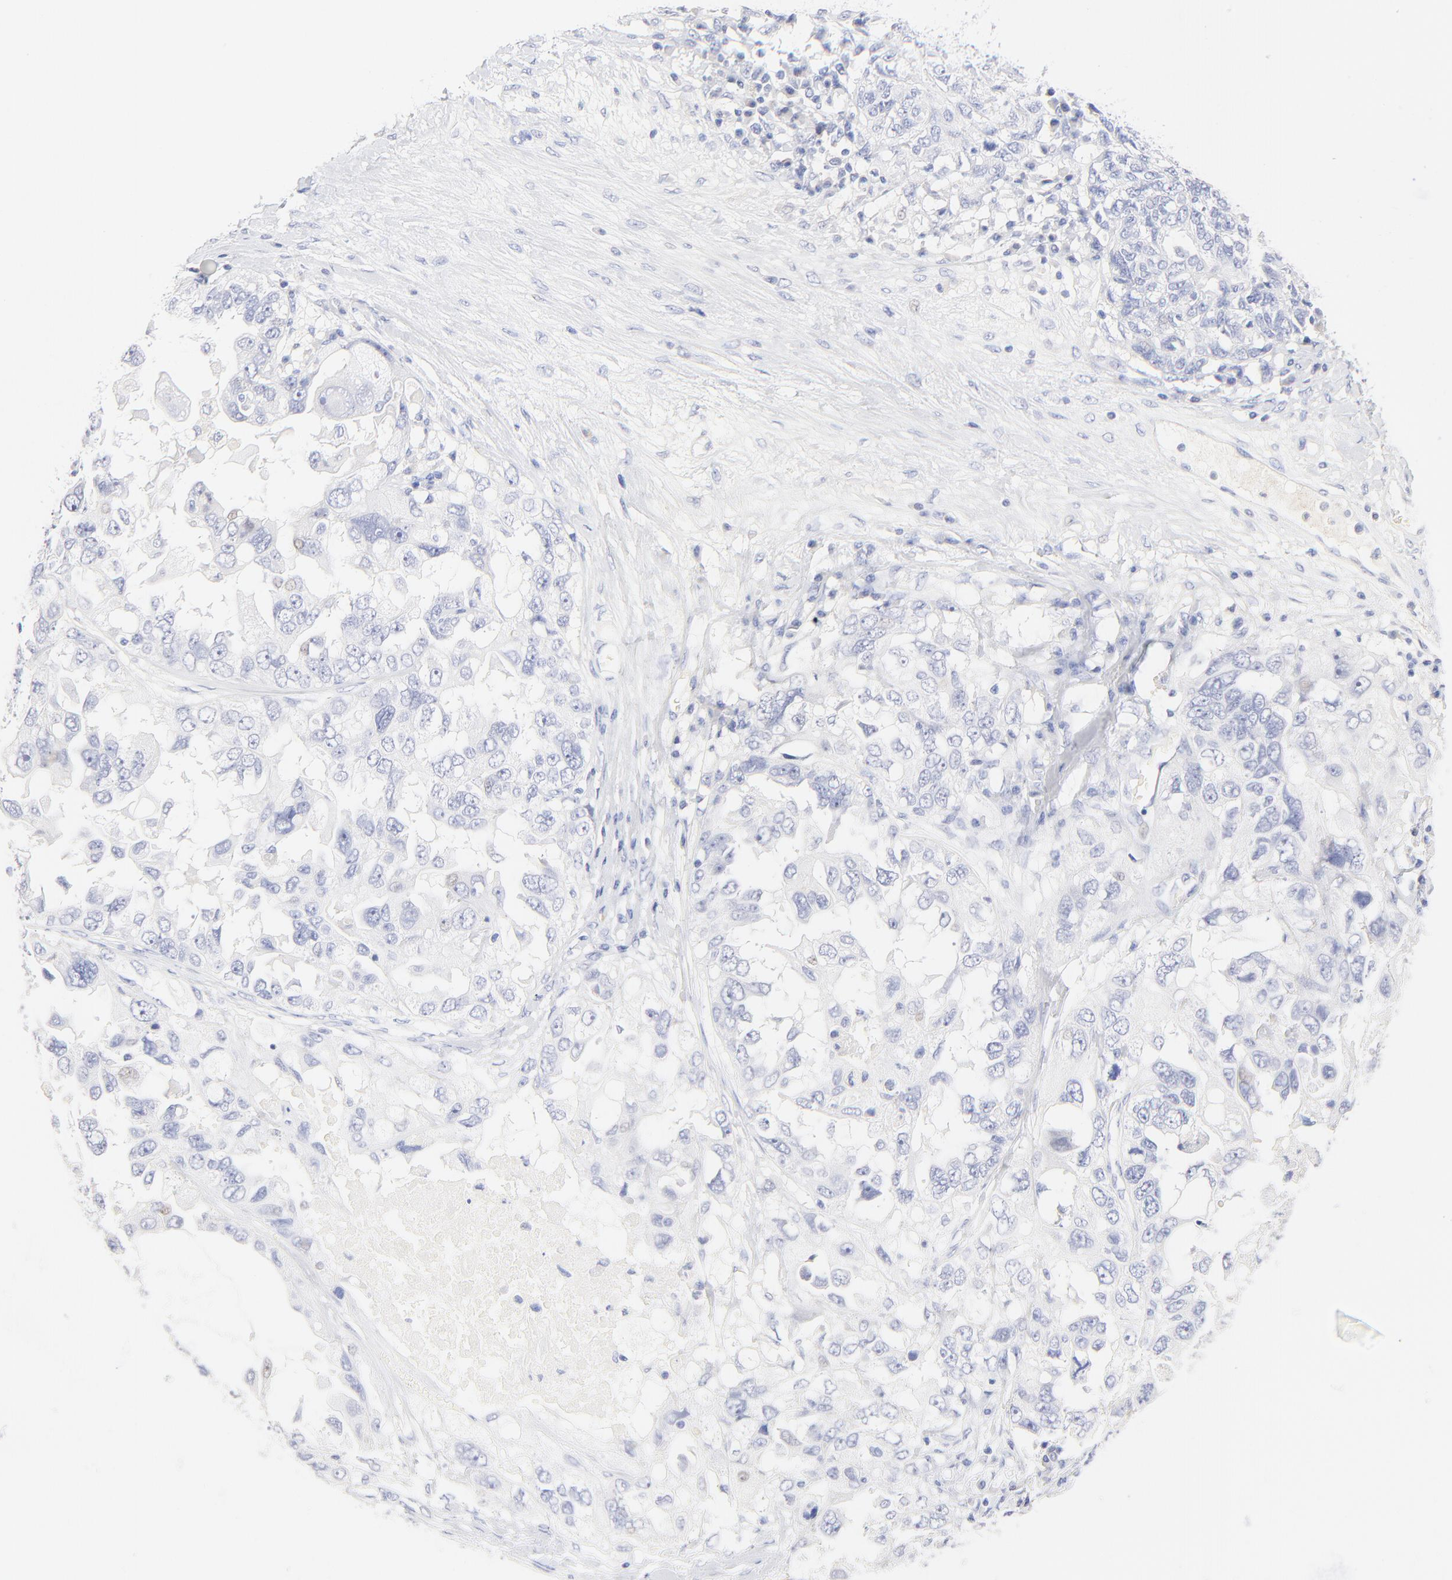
{"staining": {"intensity": "negative", "quantity": "none", "location": "none"}, "tissue": "ovarian cancer", "cell_type": "Tumor cells", "image_type": "cancer", "snomed": [{"axis": "morphology", "description": "Cystadenocarcinoma, serous, NOS"}, {"axis": "topography", "description": "Ovary"}], "caption": "The image demonstrates no staining of tumor cells in ovarian cancer (serous cystadenocarcinoma).", "gene": "SULT4A1", "patient": {"sex": "female", "age": 82}}